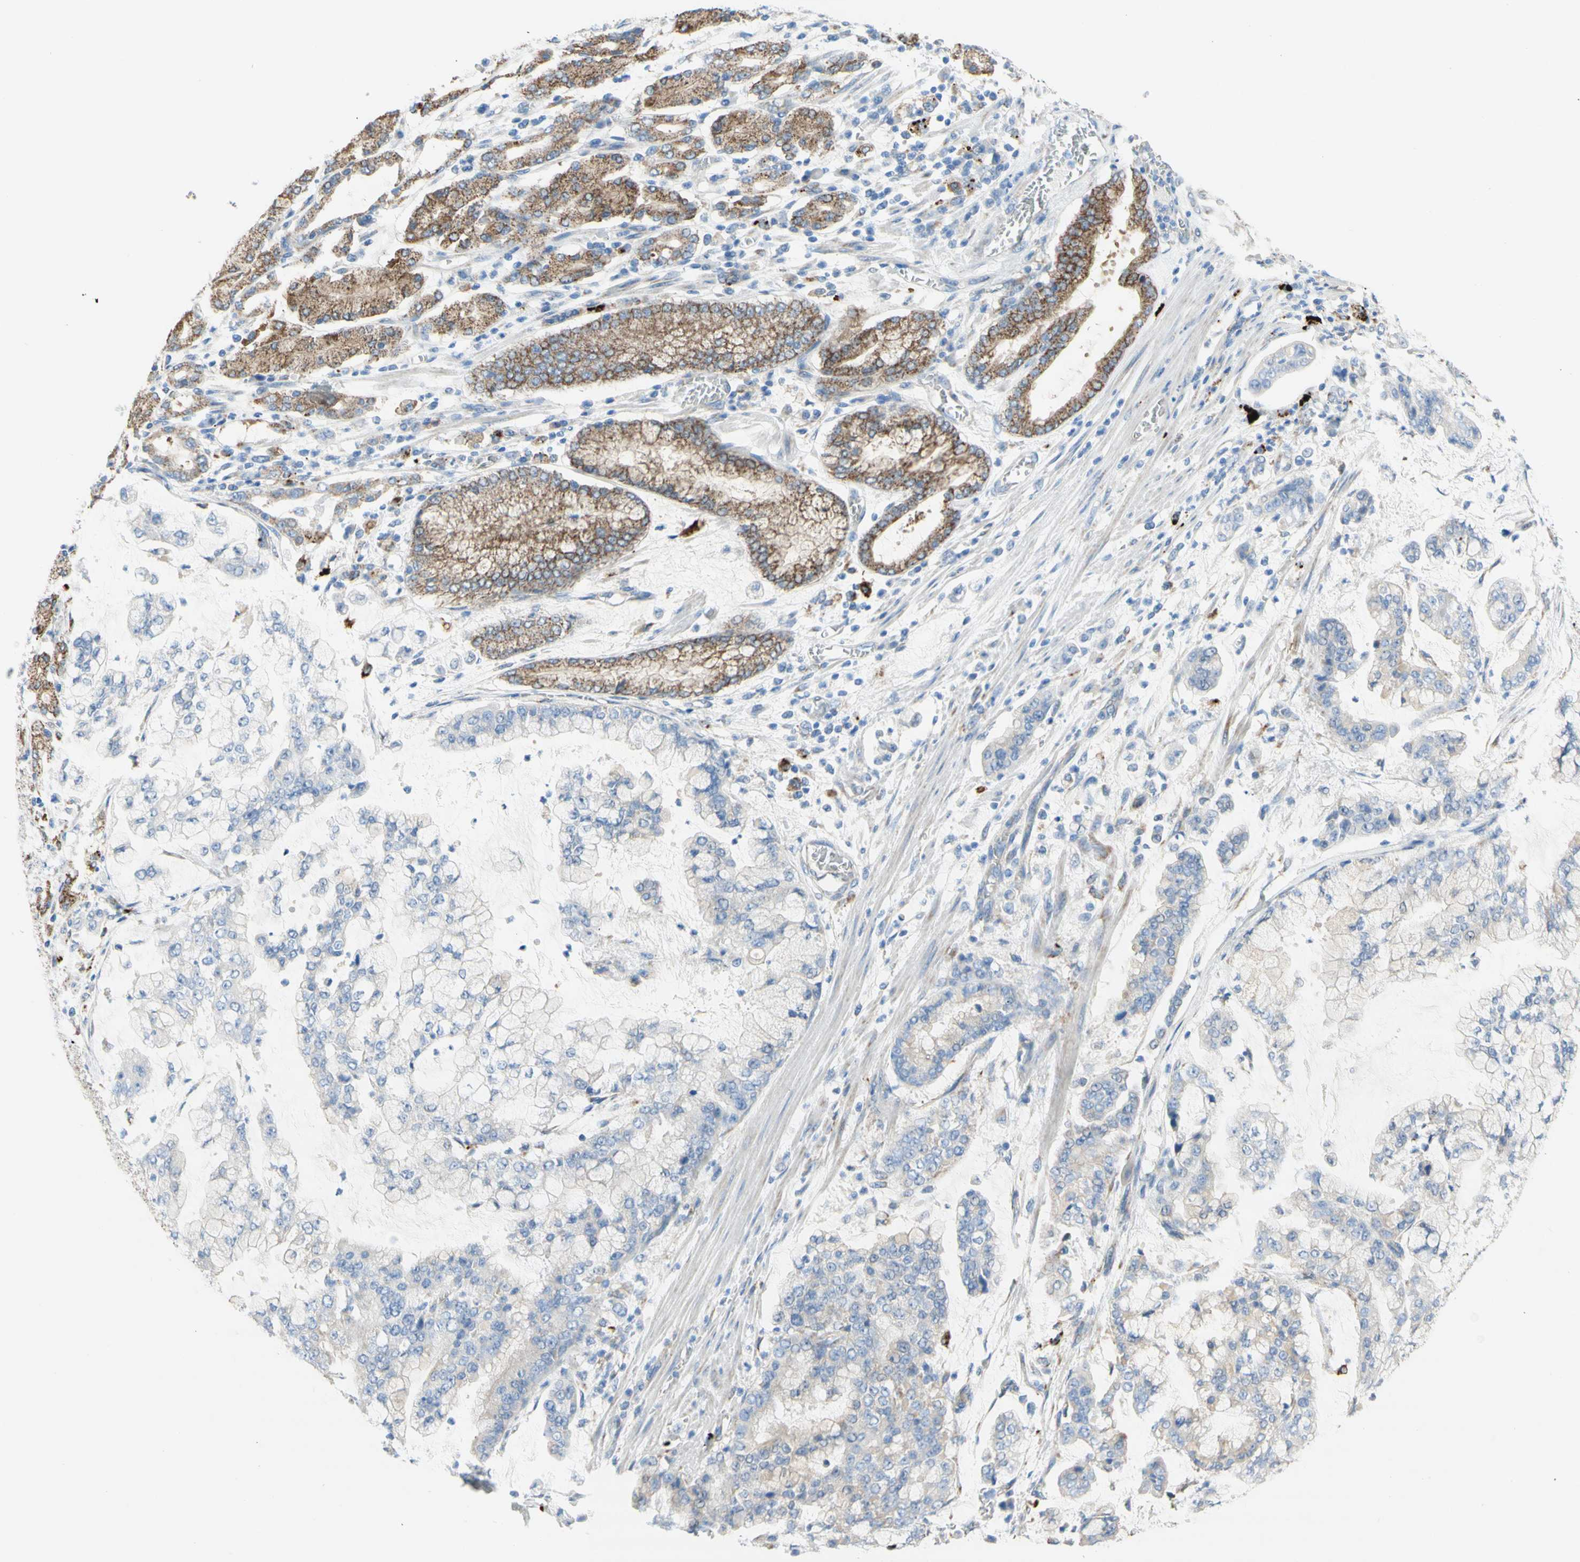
{"staining": {"intensity": "negative", "quantity": "none", "location": "none"}, "tissue": "stomach cancer", "cell_type": "Tumor cells", "image_type": "cancer", "snomed": [{"axis": "morphology", "description": "Normal tissue, NOS"}, {"axis": "morphology", "description": "Adenocarcinoma, NOS"}, {"axis": "topography", "description": "Stomach, upper"}, {"axis": "topography", "description": "Stomach"}], "caption": "There is no significant expression in tumor cells of stomach cancer (adenocarcinoma).", "gene": "URB2", "patient": {"sex": "male", "age": 76}}